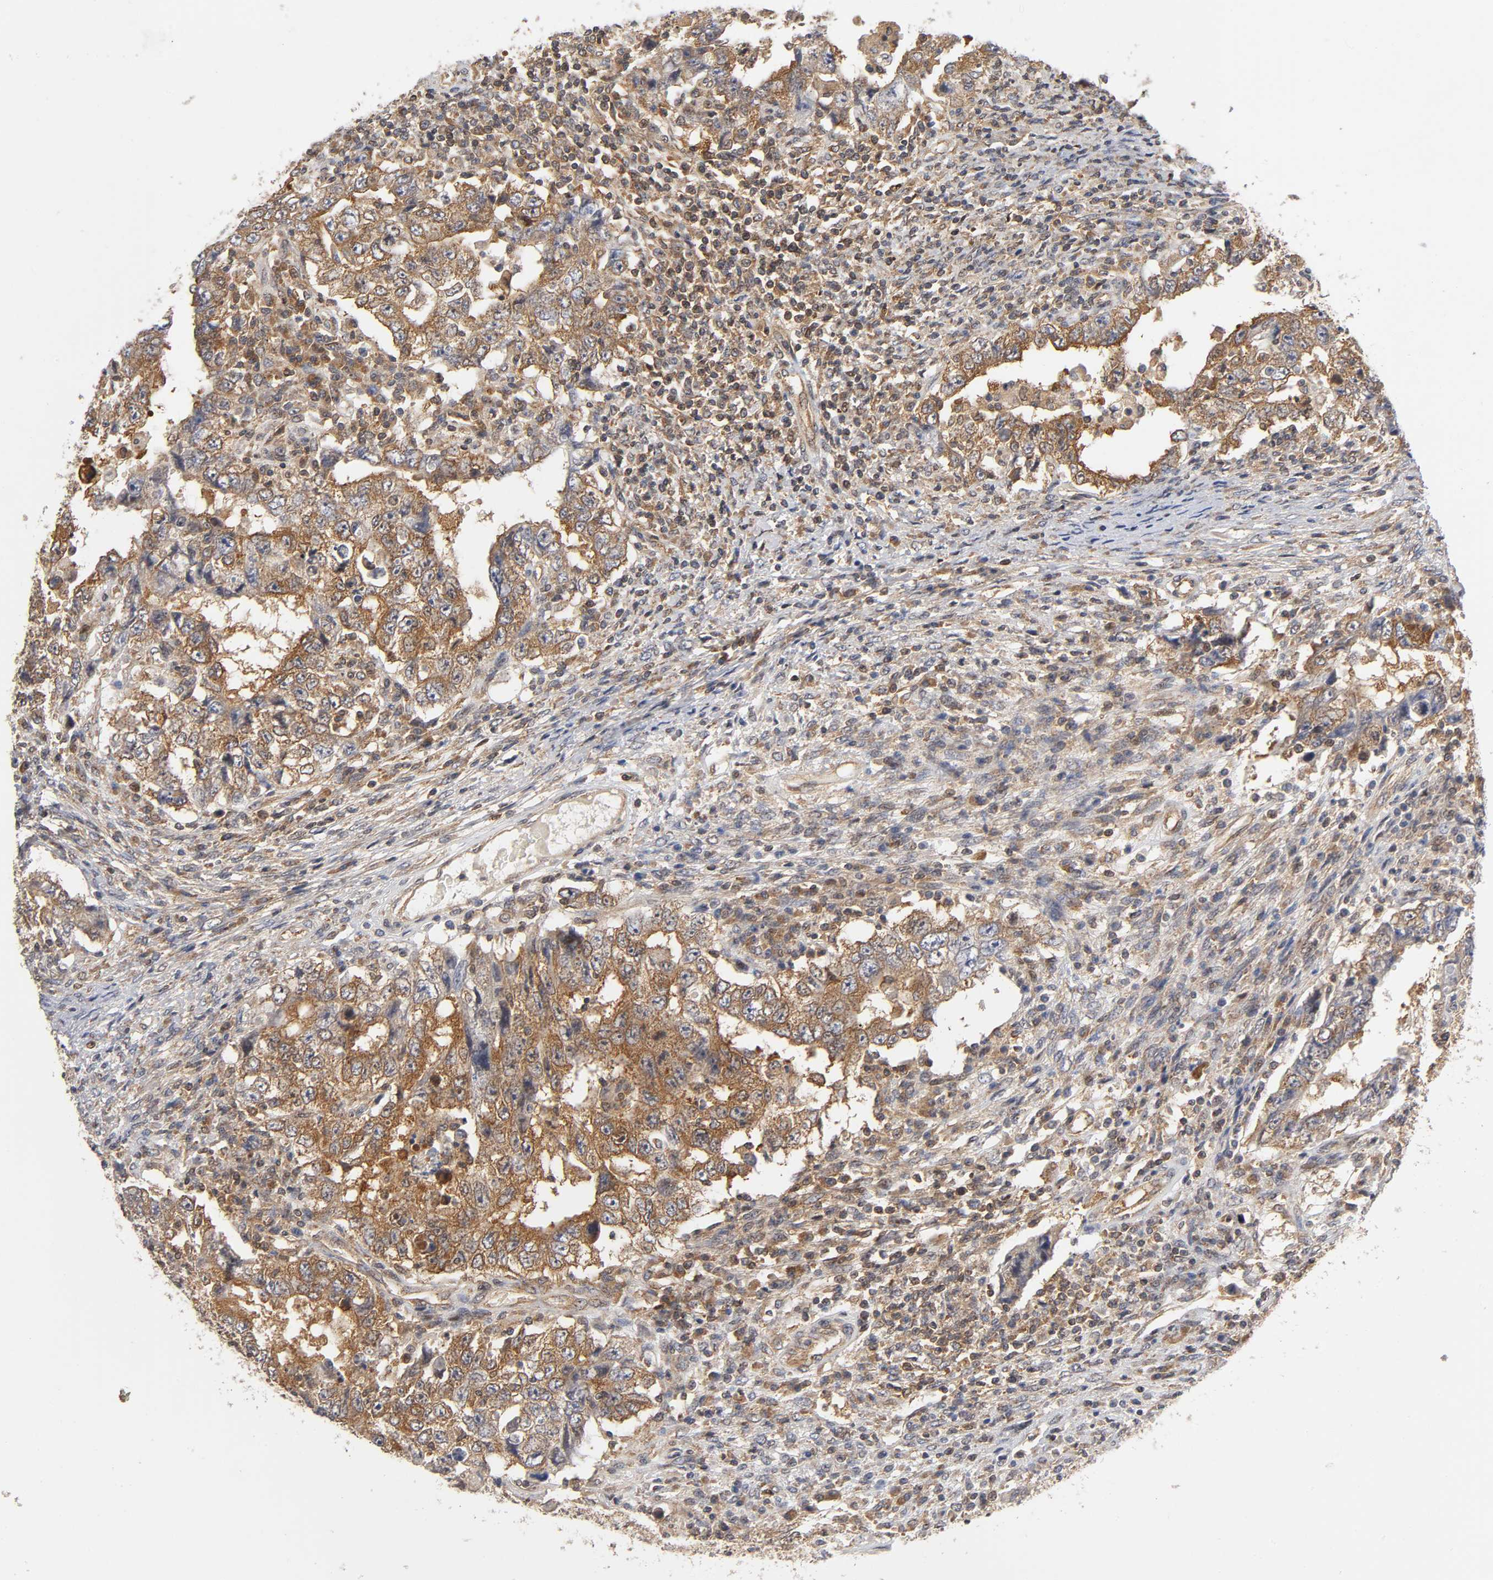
{"staining": {"intensity": "strong", "quantity": ">75%", "location": "cytoplasmic/membranous"}, "tissue": "testis cancer", "cell_type": "Tumor cells", "image_type": "cancer", "snomed": [{"axis": "morphology", "description": "Carcinoma, Embryonal, NOS"}, {"axis": "topography", "description": "Testis"}], "caption": "Human testis embryonal carcinoma stained with a brown dye demonstrates strong cytoplasmic/membranous positive positivity in about >75% of tumor cells.", "gene": "PAFAH1B1", "patient": {"sex": "male", "age": 26}}